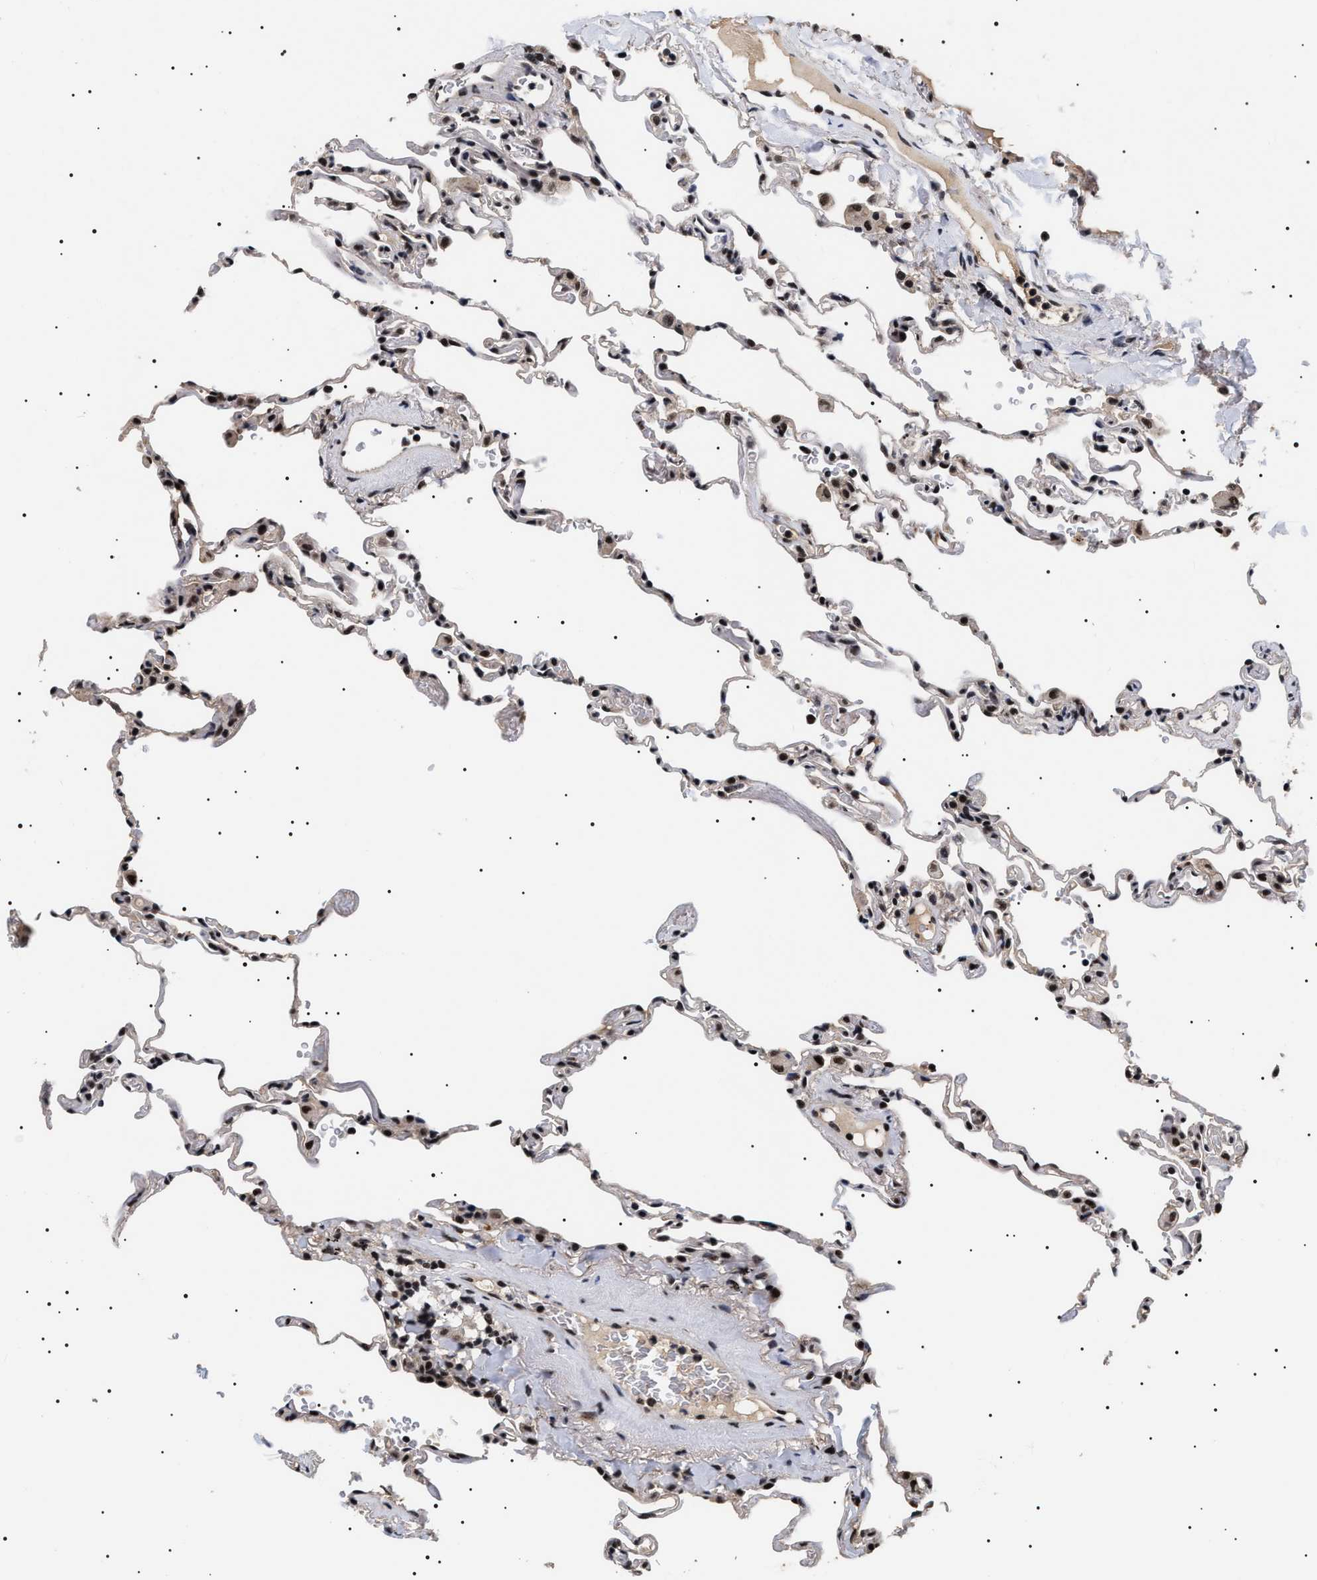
{"staining": {"intensity": "strong", "quantity": "25%-75%", "location": "nuclear"}, "tissue": "lung", "cell_type": "Alveolar cells", "image_type": "normal", "snomed": [{"axis": "morphology", "description": "Normal tissue, NOS"}, {"axis": "topography", "description": "Lung"}], "caption": "About 25%-75% of alveolar cells in unremarkable lung display strong nuclear protein staining as visualized by brown immunohistochemical staining.", "gene": "CAAP1", "patient": {"sex": "male", "age": 59}}